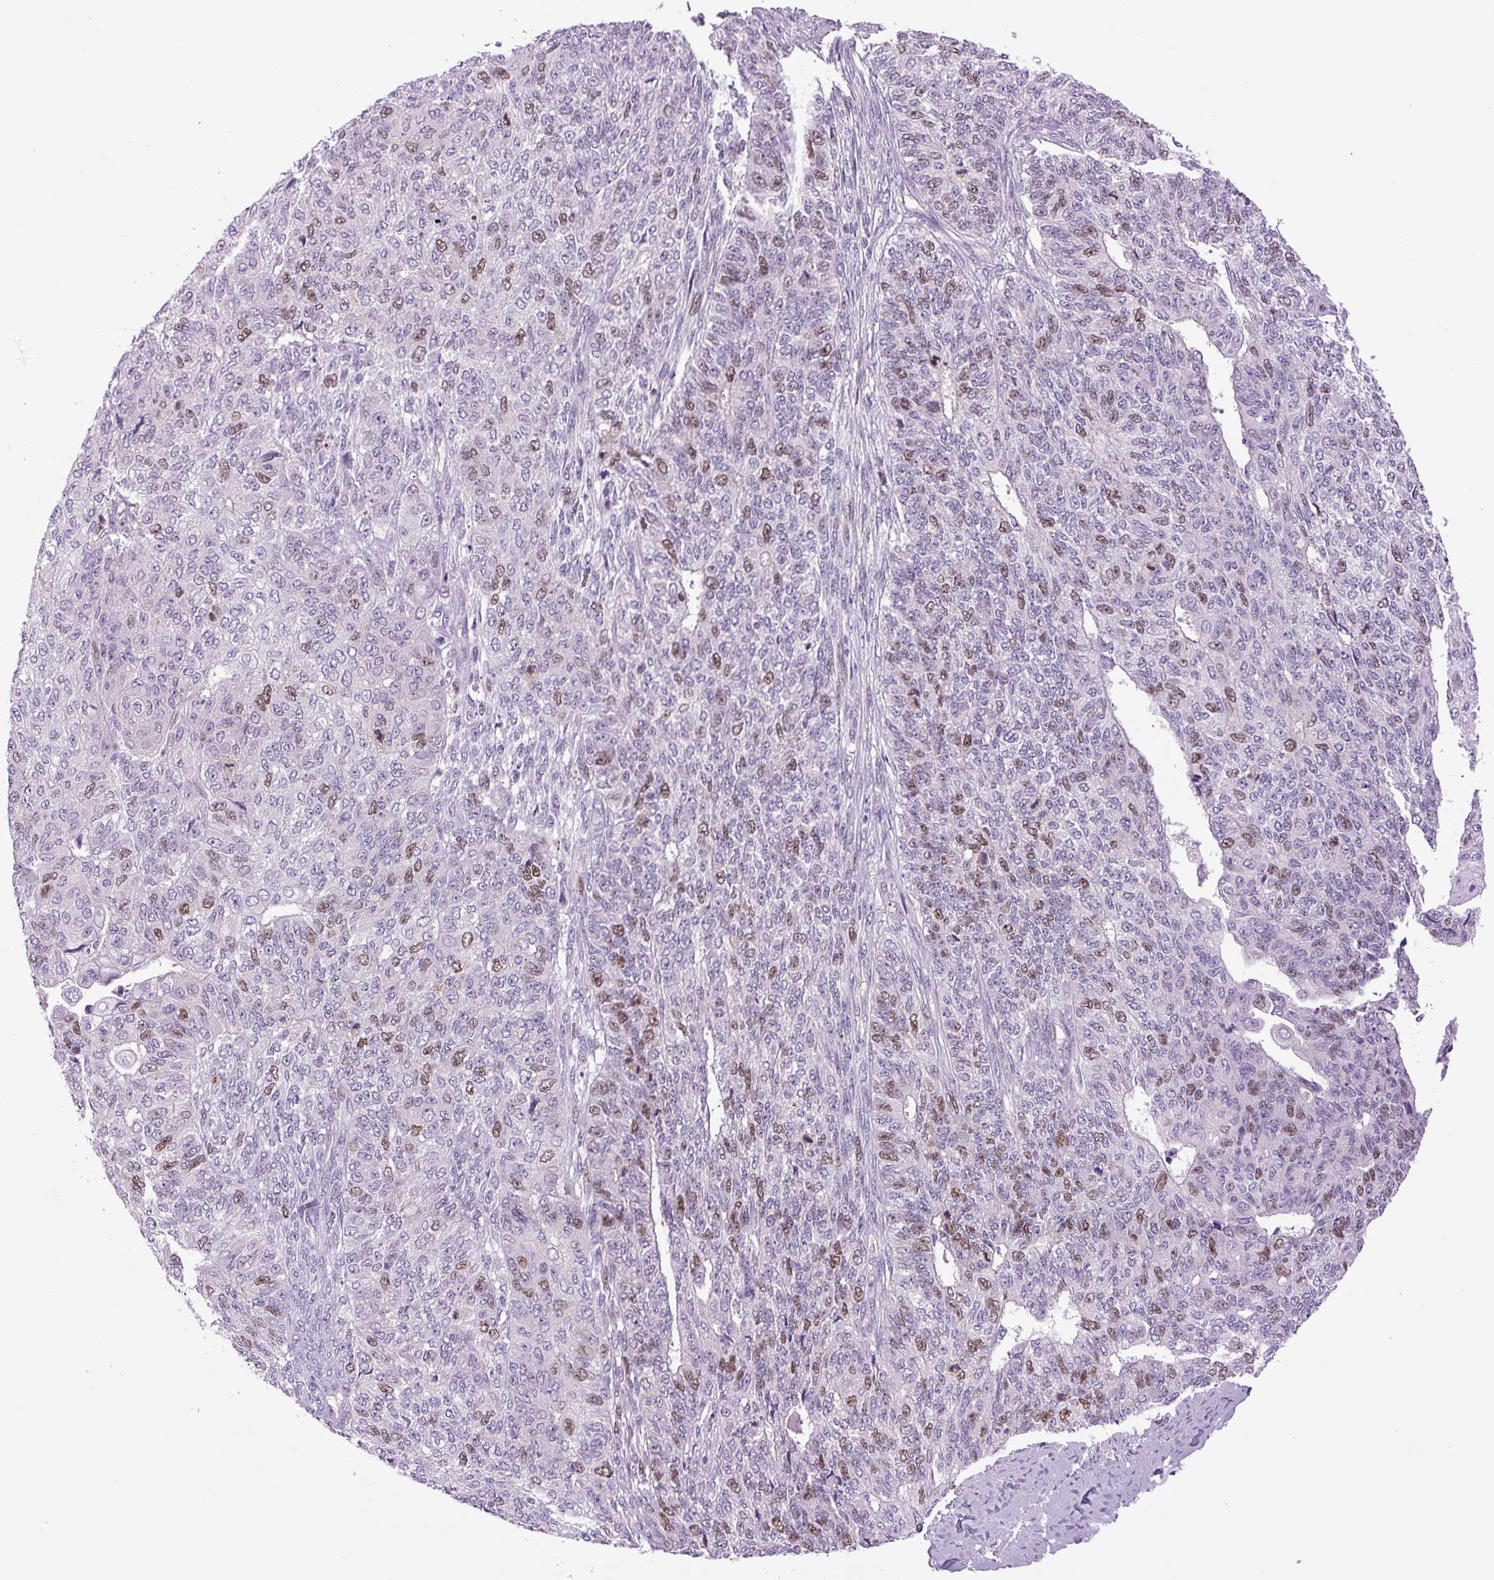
{"staining": {"intensity": "moderate", "quantity": "<25%", "location": "nuclear"}, "tissue": "endometrial cancer", "cell_type": "Tumor cells", "image_type": "cancer", "snomed": [{"axis": "morphology", "description": "Adenocarcinoma, NOS"}, {"axis": "topography", "description": "Endometrium"}], "caption": "Brown immunohistochemical staining in human endometrial adenocarcinoma reveals moderate nuclear expression in approximately <25% of tumor cells.", "gene": "KIFC1", "patient": {"sex": "female", "age": 32}}